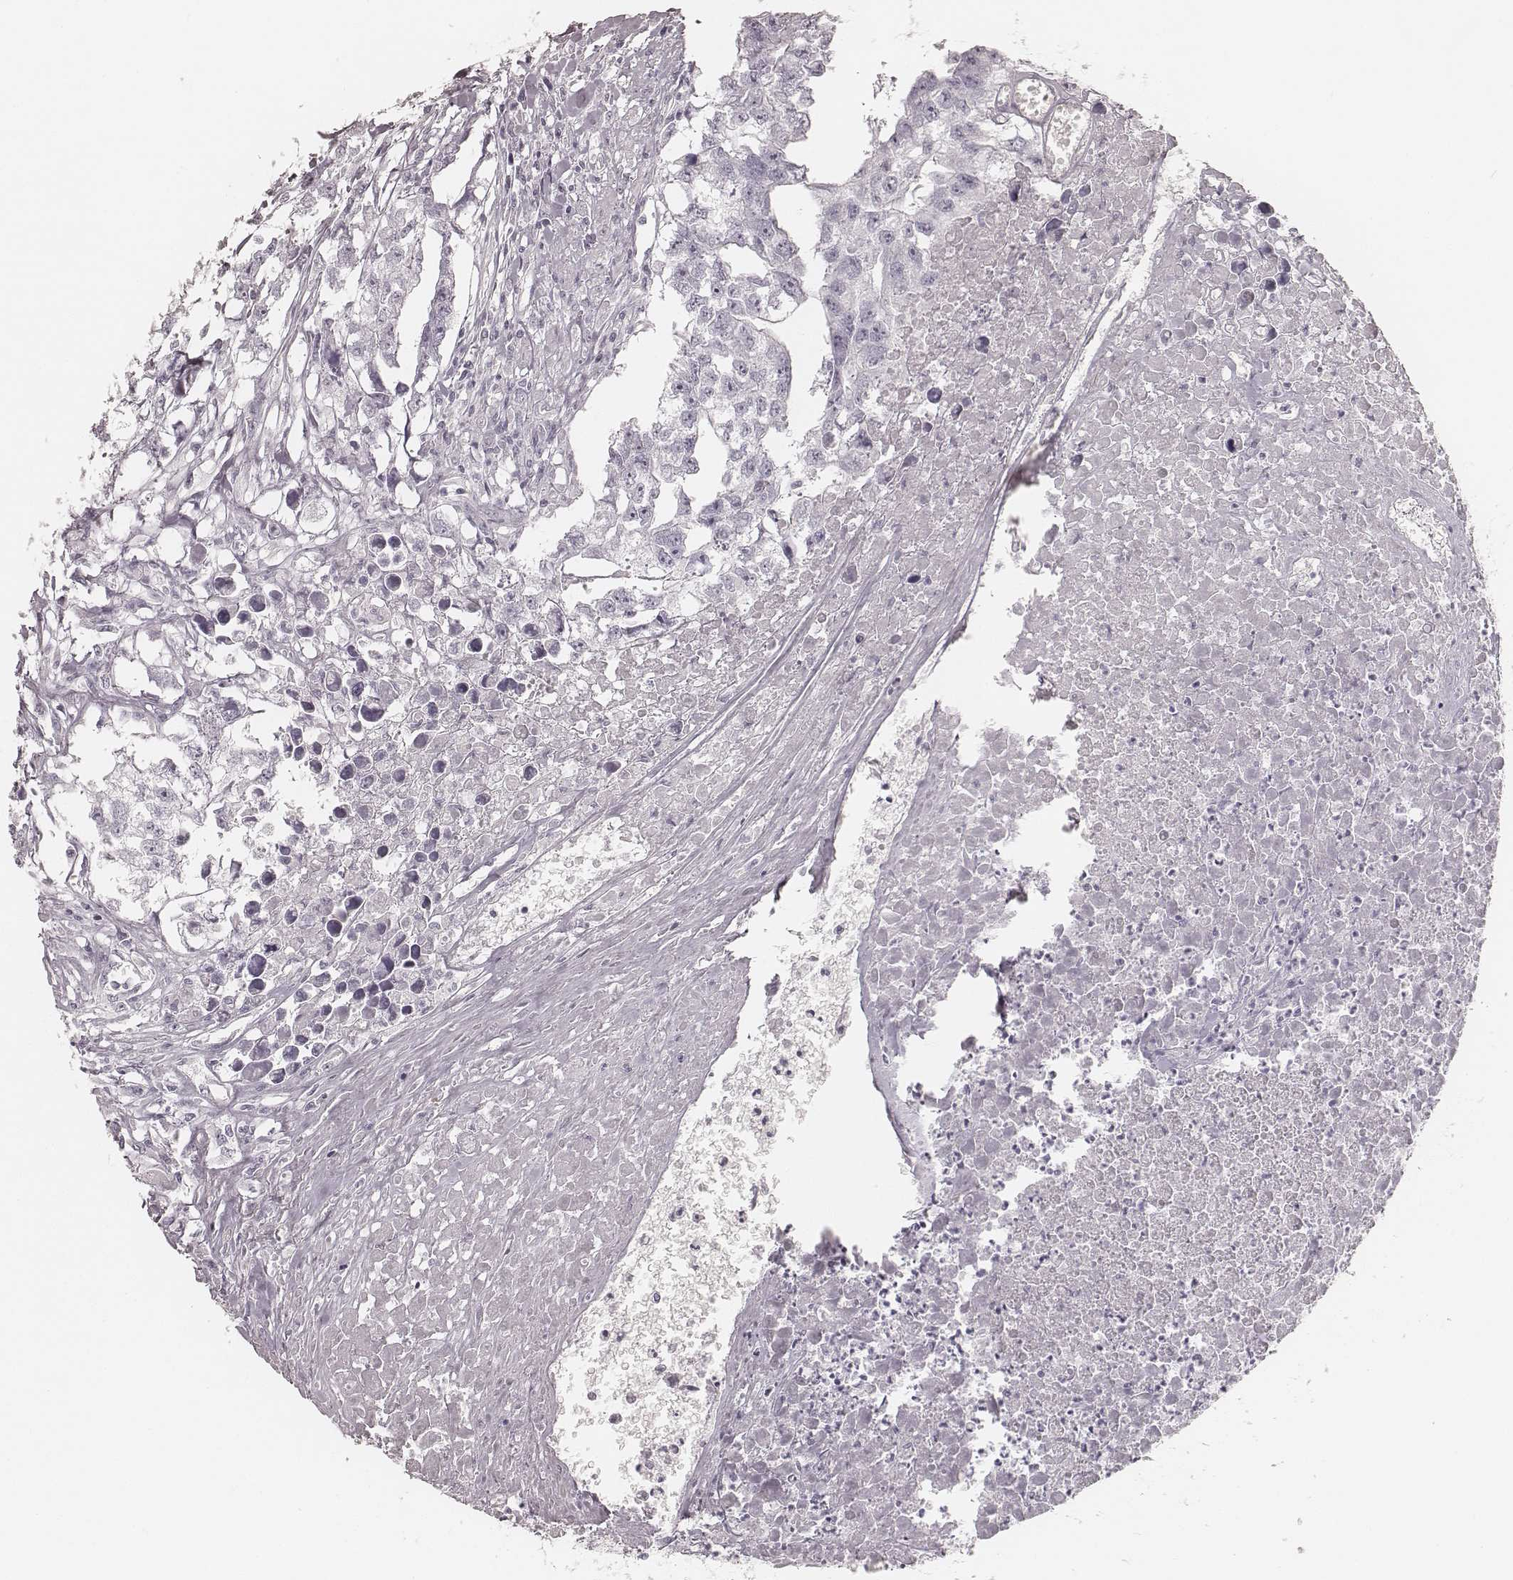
{"staining": {"intensity": "negative", "quantity": "none", "location": "none"}, "tissue": "testis cancer", "cell_type": "Tumor cells", "image_type": "cancer", "snomed": [{"axis": "morphology", "description": "Carcinoma, Embryonal, NOS"}, {"axis": "morphology", "description": "Teratoma, malignant, NOS"}, {"axis": "topography", "description": "Testis"}], "caption": "There is no significant positivity in tumor cells of embryonal carcinoma (testis). The staining was performed using DAB (3,3'-diaminobenzidine) to visualize the protein expression in brown, while the nuclei were stained in blue with hematoxylin (Magnification: 20x).", "gene": "KRT72", "patient": {"sex": "male", "age": 44}}